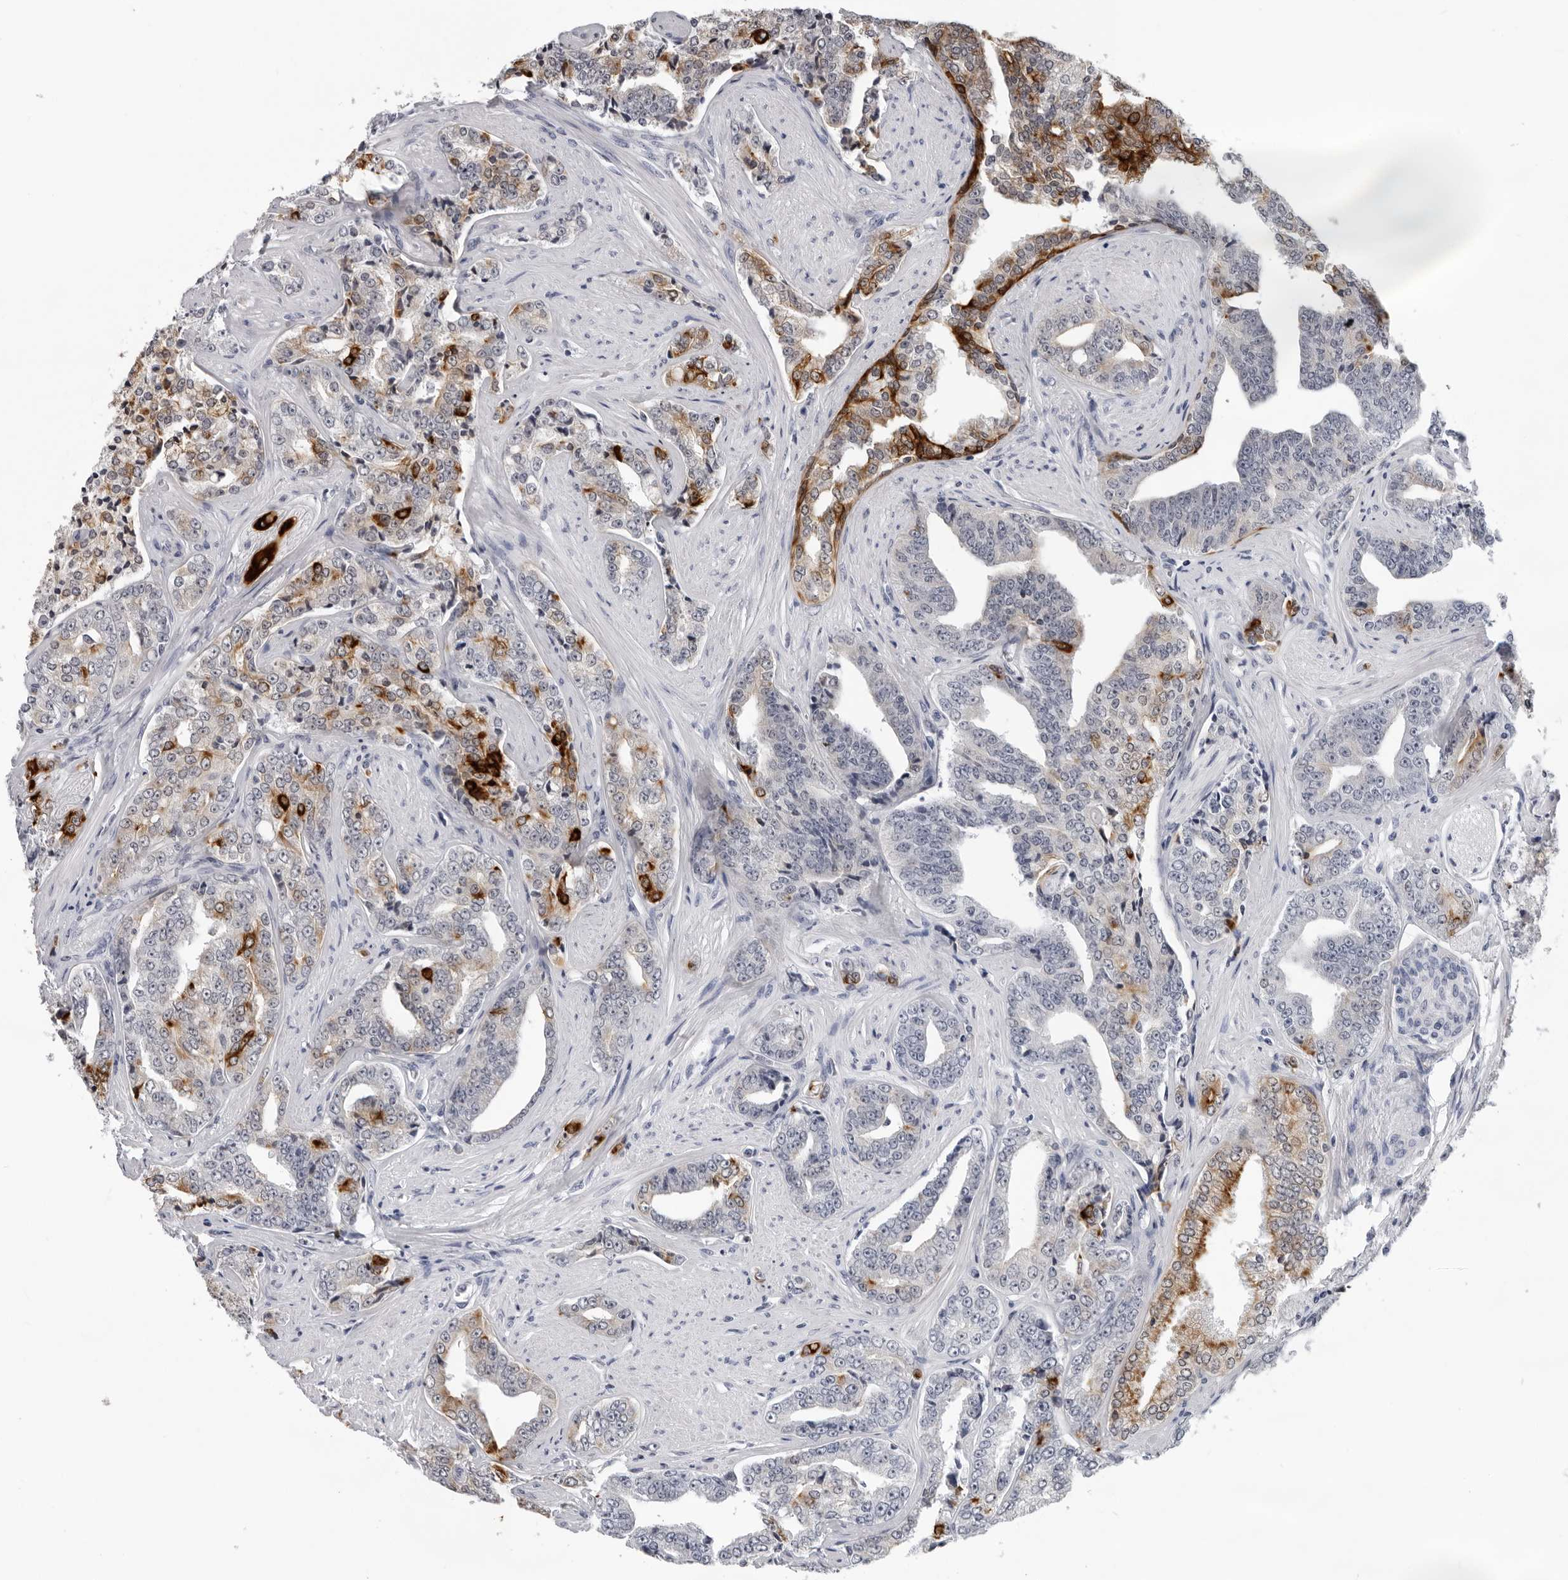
{"staining": {"intensity": "moderate", "quantity": "<25%", "location": "cytoplasmic/membranous"}, "tissue": "prostate cancer", "cell_type": "Tumor cells", "image_type": "cancer", "snomed": [{"axis": "morphology", "description": "Adenocarcinoma, High grade"}, {"axis": "topography", "description": "Prostate"}], "caption": "IHC (DAB (3,3'-diaminobenzidine)) staining of prostate cancer (high-grade adenocarcinoma) shows moderate cytoplasmic/membranous protein staining in about <25% of tumor cells.", "gene": "CCDC28B", "patient": {"sex": "male", "age": 71}}